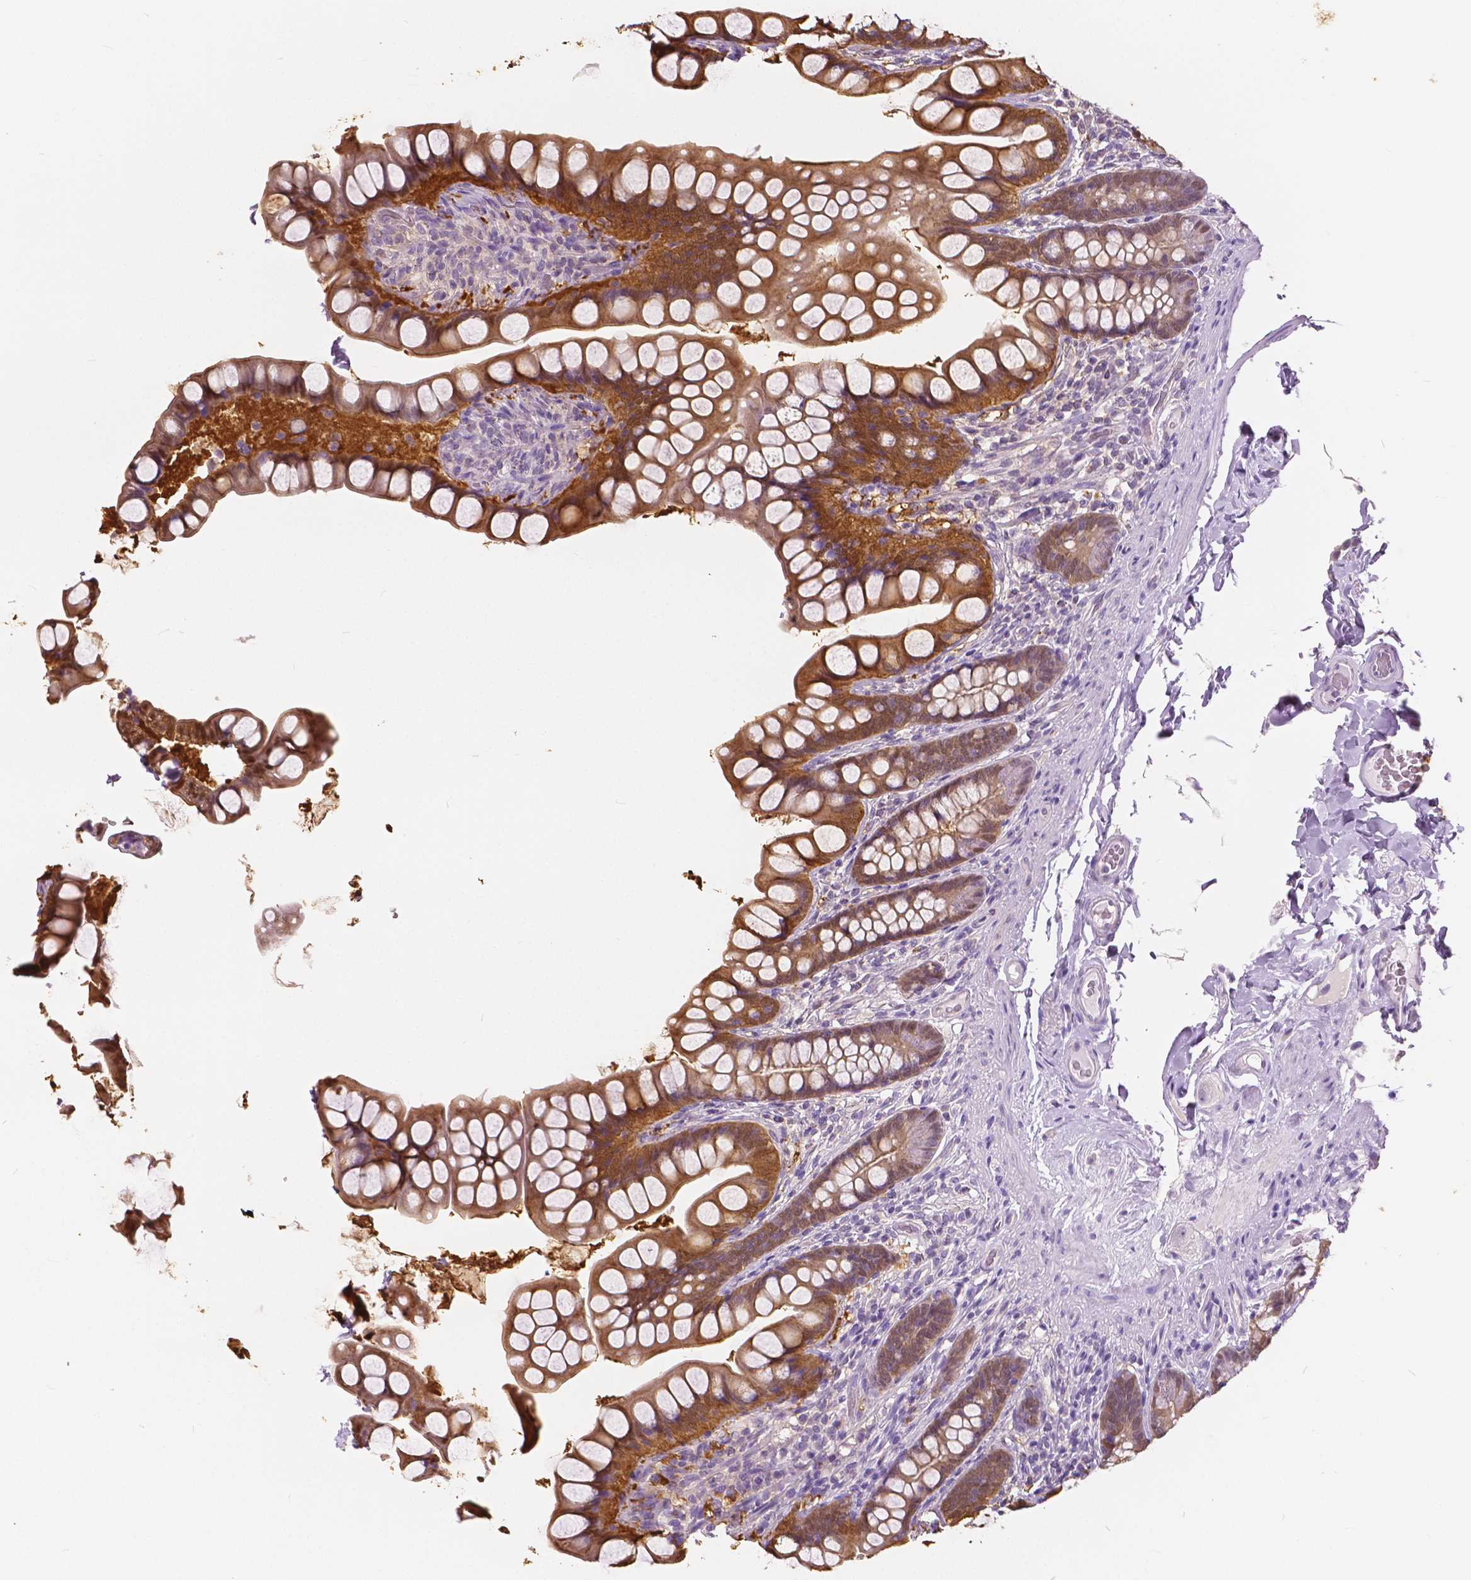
{"staining": {"intensity": "moderate", "quantity": ">75%", "location": "cytoplasmic/membranous,nuclear"}, "tissue": "small intestine", "cell_type": "Glandular cells", "image_type": "normal", "snomed": [{"axis": "morphology", "description": "Normal tissue, NOS"}, {"axis": "topography", "description": "Small intestine"}], "caption": "A micrograph of small intestine stained for a protein displays moderate cytoplasmic/membranous,nuclear brown staining in glandular cells. (Brightfield microscopy of DAB IHC at high magnification).", "gene": "TKFC", "patient": {"sex": "male", "age": 70}}